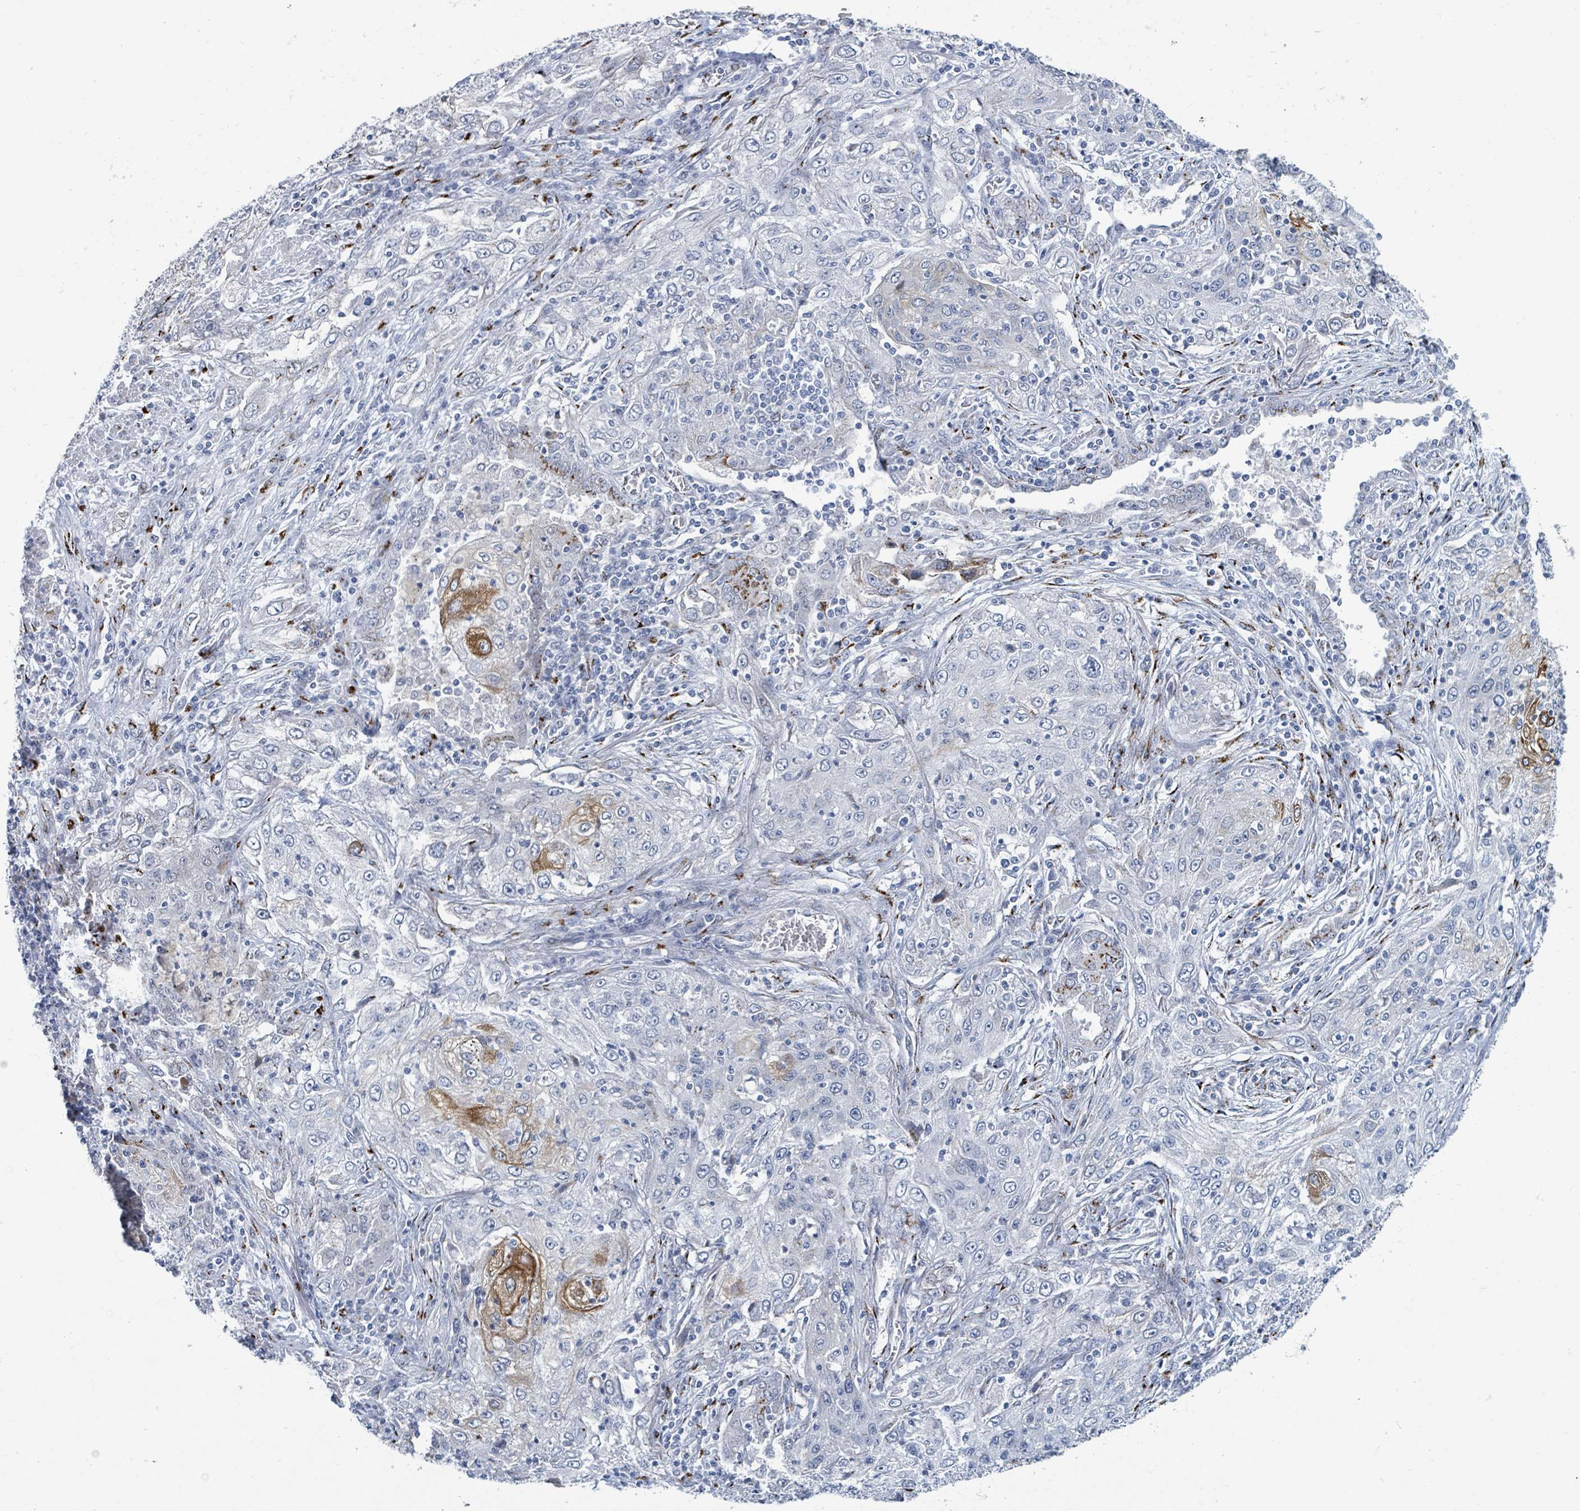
{"staining": {"intensity": "moderate", "quantity": "<25%", "location": "cytoplasmic/membranous"}, "tissue": "lung cancer", "cell_type": "Tumor cells", "image_type": "cancer", "snomed": [{"axis": "morphology", "description": "Squamous cell carcinoma, NOS"}, {"axis": "topography", "description": "Lung"}], "caption": "Immunohistochemistry (IHC) (DAB) staining of human lung cancer (squamous cell carcinoma) demonstrates moderate cytoplasmic/membranous protein positivity in approximately <25% of tumor cells.", "gene": "DCAF5", "patient": {"sex": "female", "age": 69}}